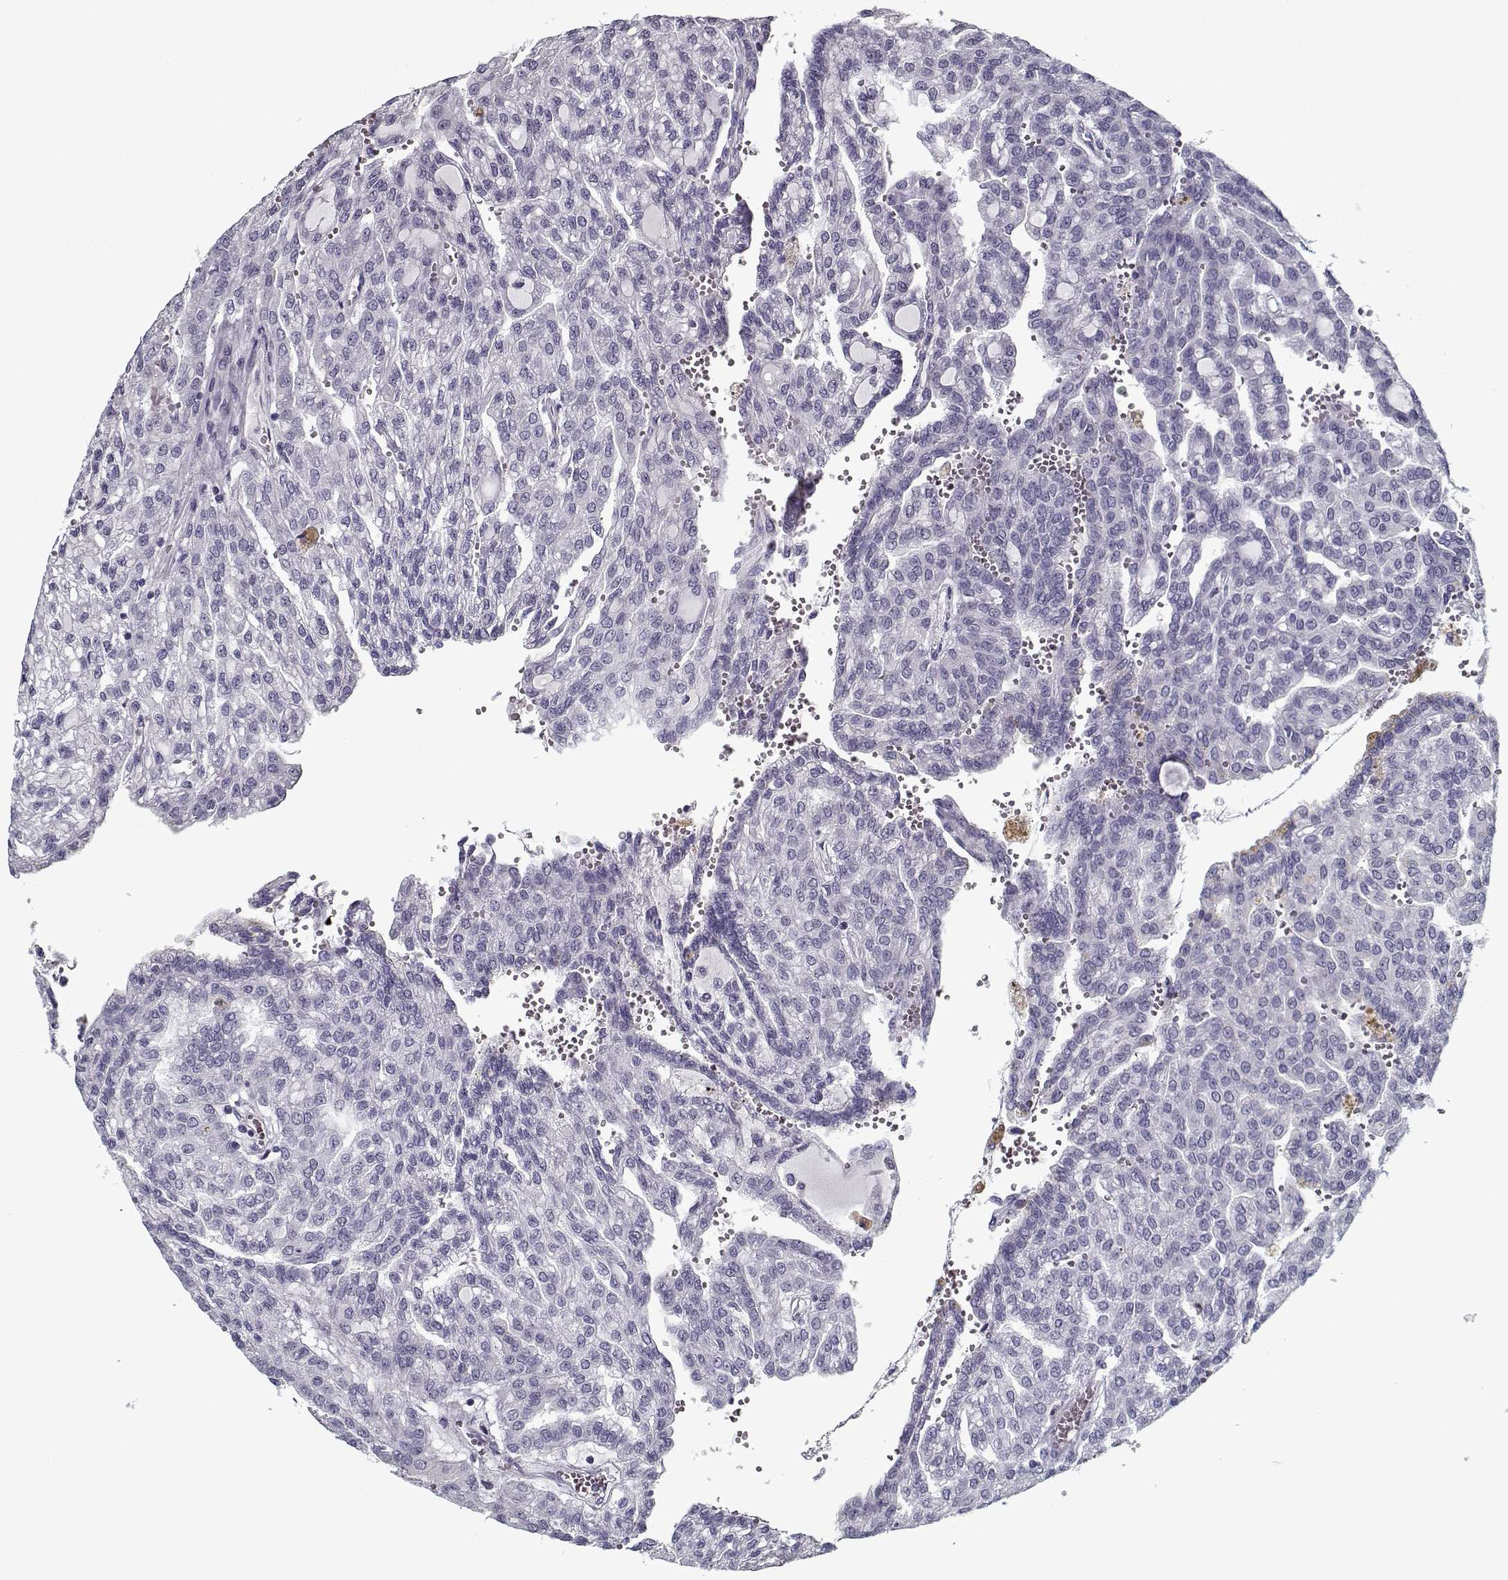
{"staining": {"intensity": "negative", "quantity": "none", "location": "none"}, "tissue": "renal cancer", "cell_type": "Tumor cells", "image_type": "cancer", "snomed": [{"axis": "morphology", "description": "Adenocarcinoma, NOS"}, {"axis": "topography", "description": "Kidney"}], "caption": "Human renal cancer (adenocarcinoma) stained for a protein using immunohistochemistry displays no staining in tumor cells.", "gene": "SPACA9", "patient": {"sex": "male", "age": 63}}